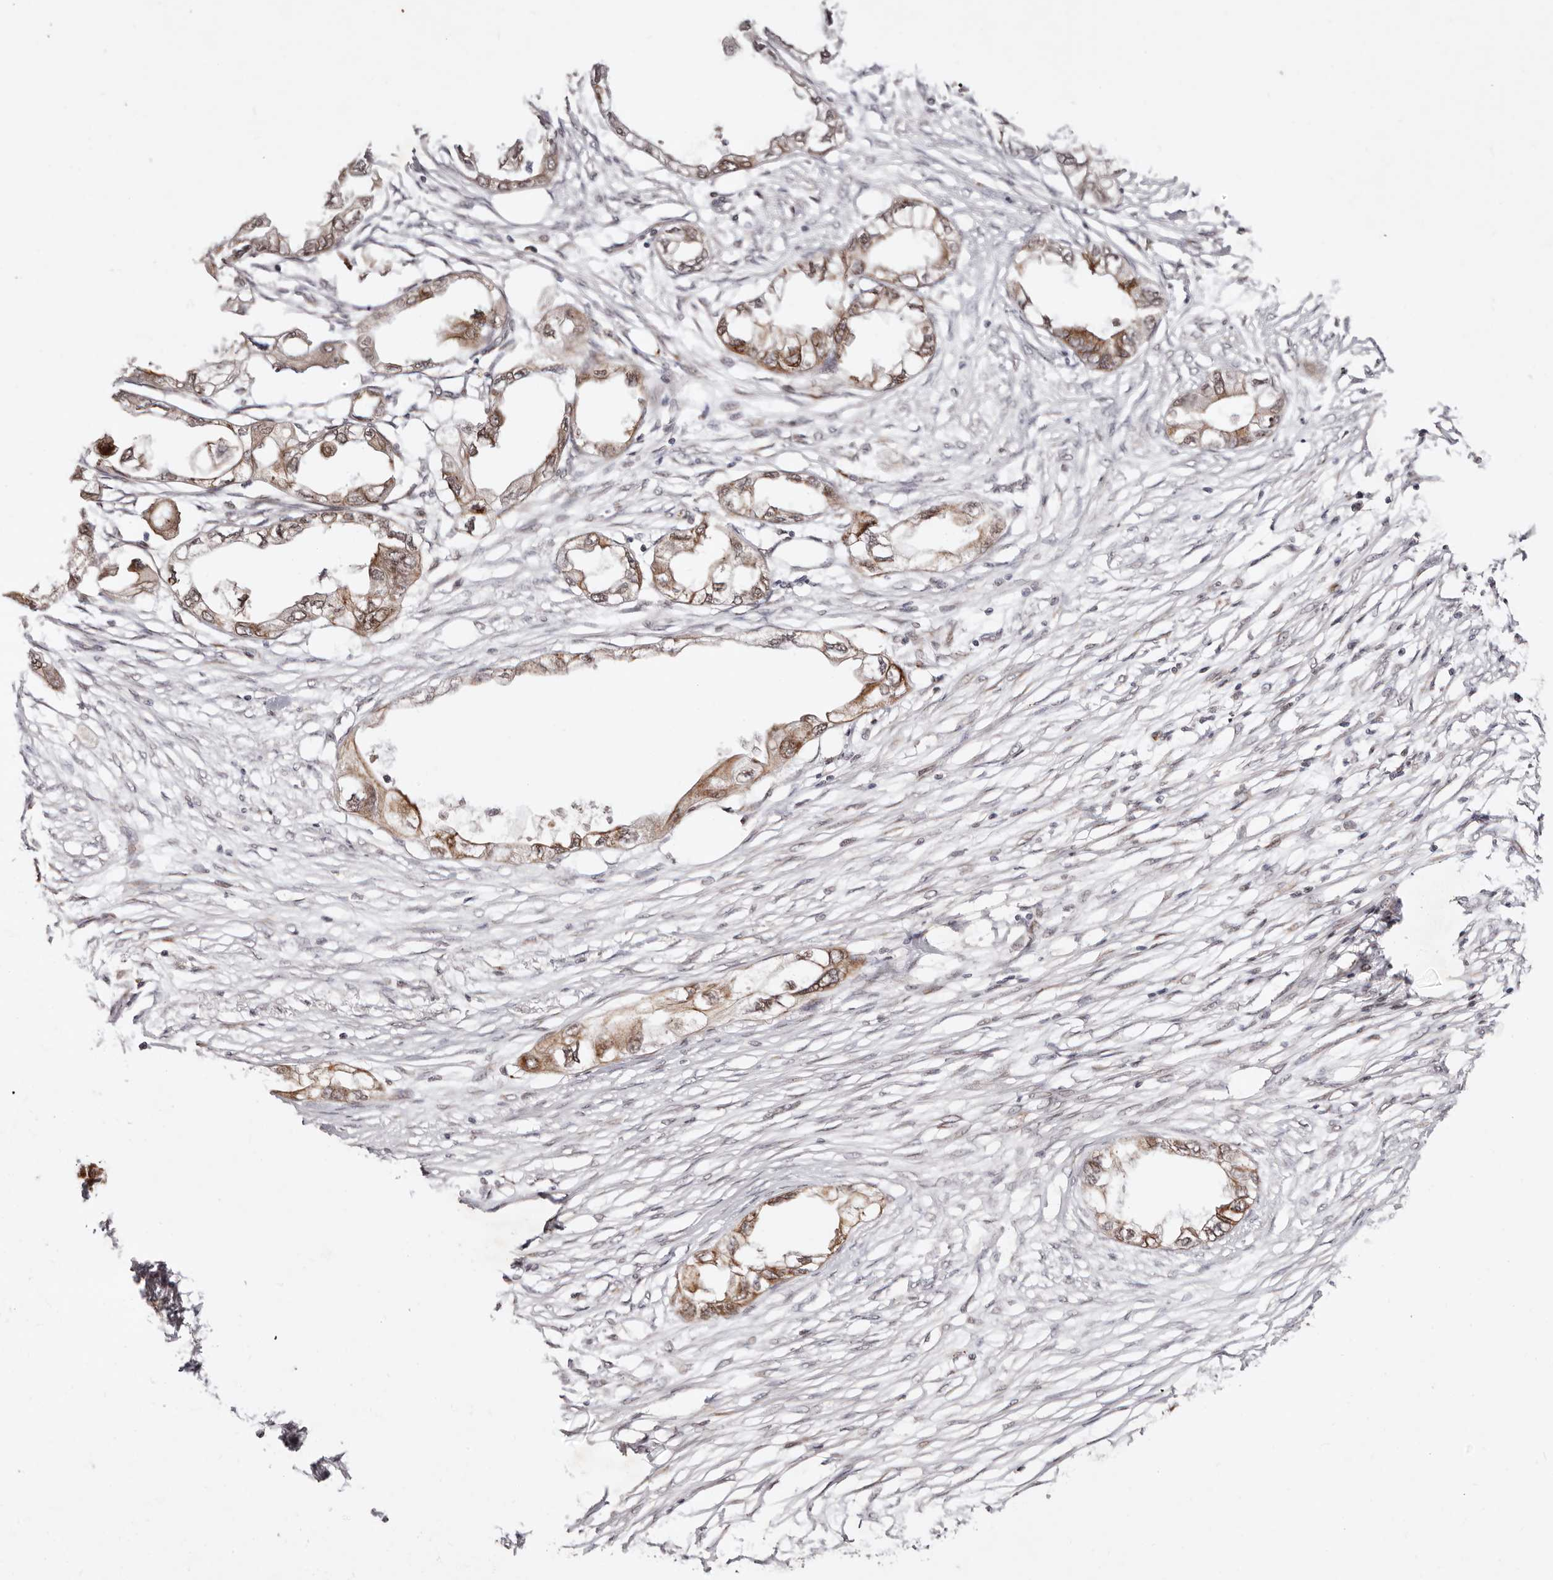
{"staining": {"intensity": "moderate", "quantity": ">75%", "location": "cytoplasmic/membranous"}, "tissue": "endometrial cancer", "cell_type": "Tumor cells", "image_type": "cancer", "snomed": [{"axis": "morphology", "description": "Adenocarcinoma, NOS"}, {"axis": "morphology", "description": "Adenocarcinoma, metastatic, NOS"}, {"axis": "topography", "description": "Adipose tissue"}, {"axis": "topography", "description": "Endometrium"}], "caption": "Immunohistochemical staining of endometrial cancer (metastatic adenocarcinoma) shows medium levels of moderate cytoplasmic/membranous protein staining in approximately >75% of tumor cells.", "gene": "BCL2L15", "patient": {"sex": "female", "age": 67}}